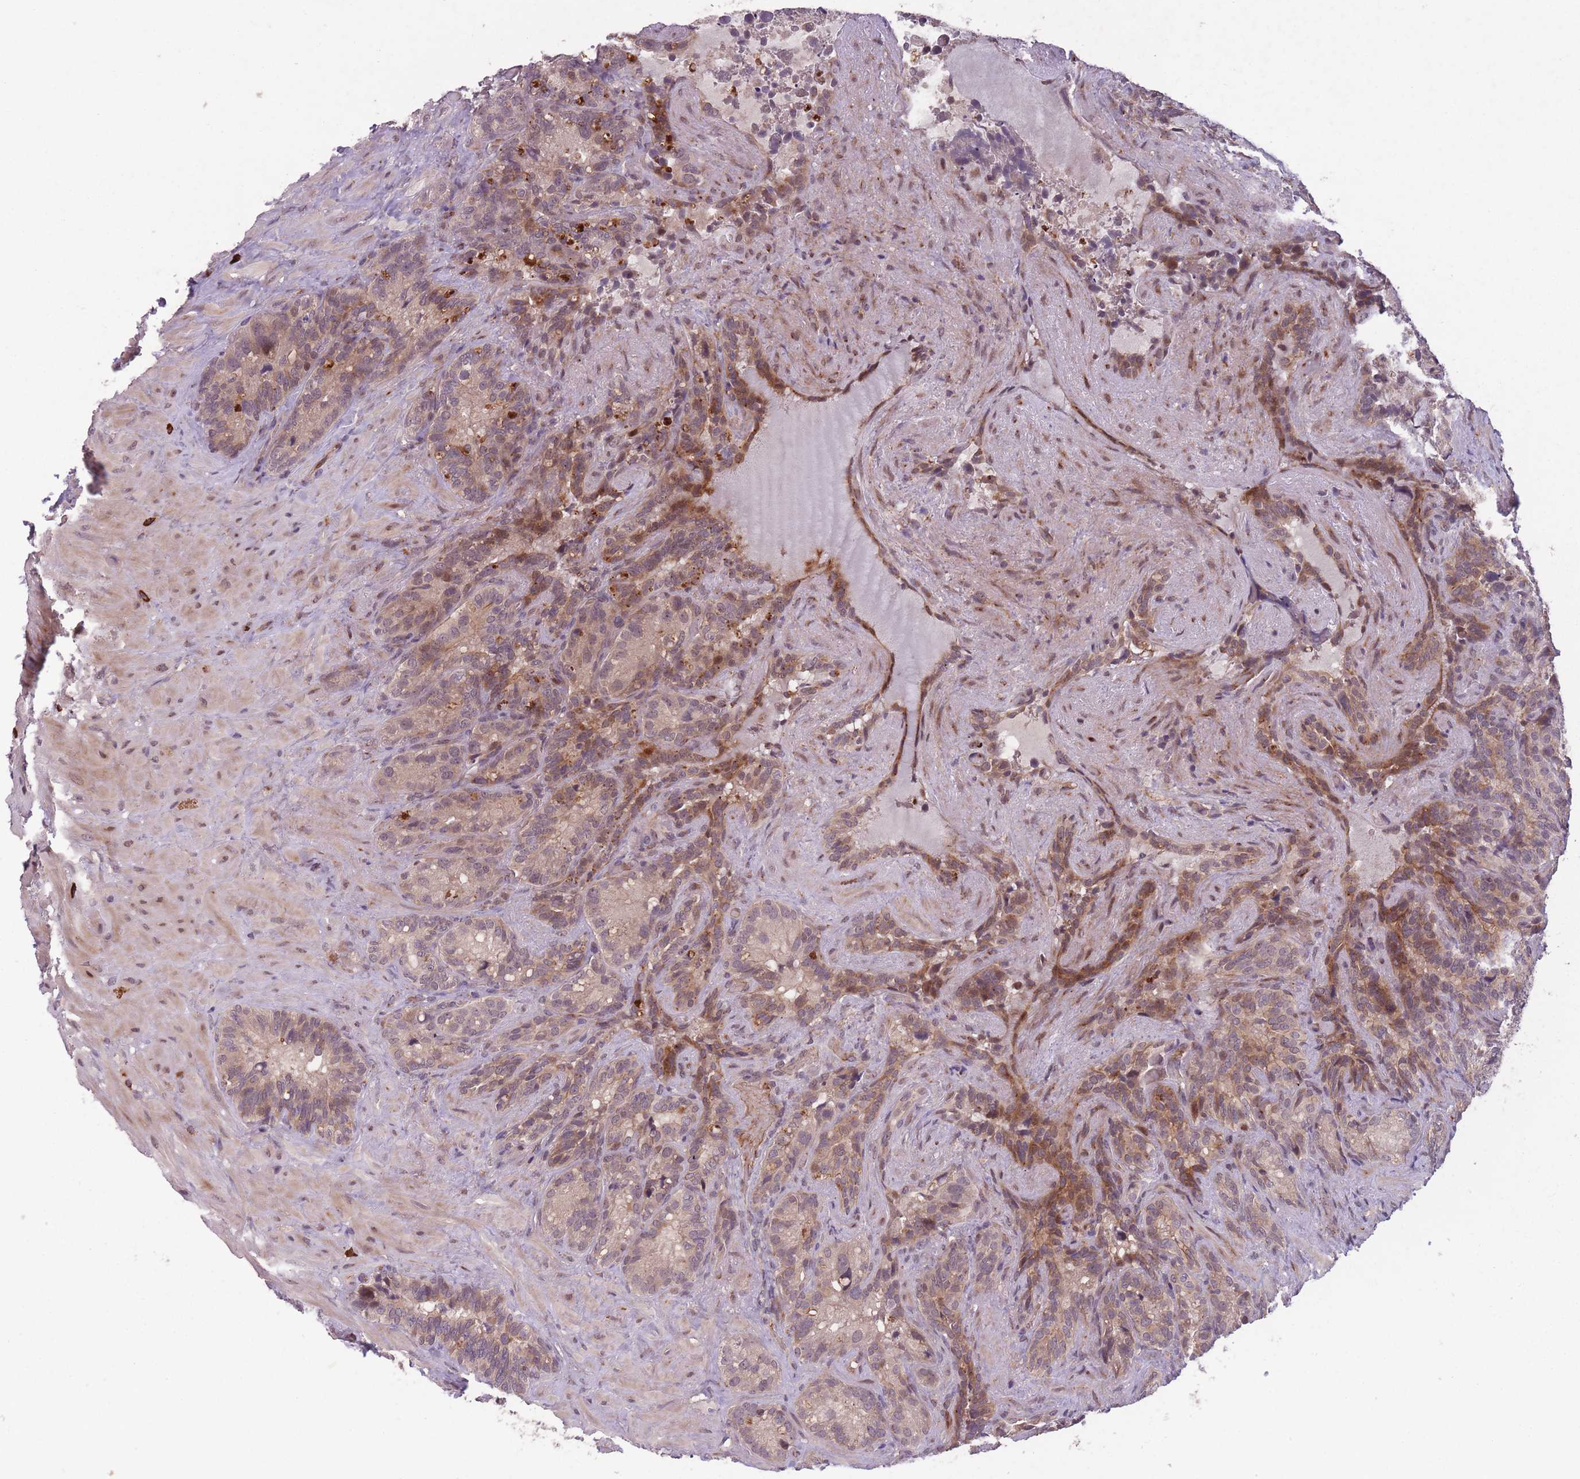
{"staining": {"intensity": "strong", "quantity": "25%-75%", "location": "cytoplasmic/membranous"}, "tissue": "seminal vesicle", "cell_type": "Glandular cells", "image_type": "normal", "snomed": [{"axis": "morphology", "description": "Normal tissue, NOS"}, {"axis": "topography", "description": "Seminal veicle"}], "caption": "Seminal vesicle stained with DAB (3,3'-diaminobenzidine) IHC shows high levels of strong cytoplasmic/membranous positivity in about 25%-75% of glandular cells. Using DAB (3,3'-diaminobenzidine) (brown) and hematoxylin (blue) stains, captured at high magnification using brightfield microscopy.", "gene": "SECTM1", "patient": {"sex": "male", "age": 62}}